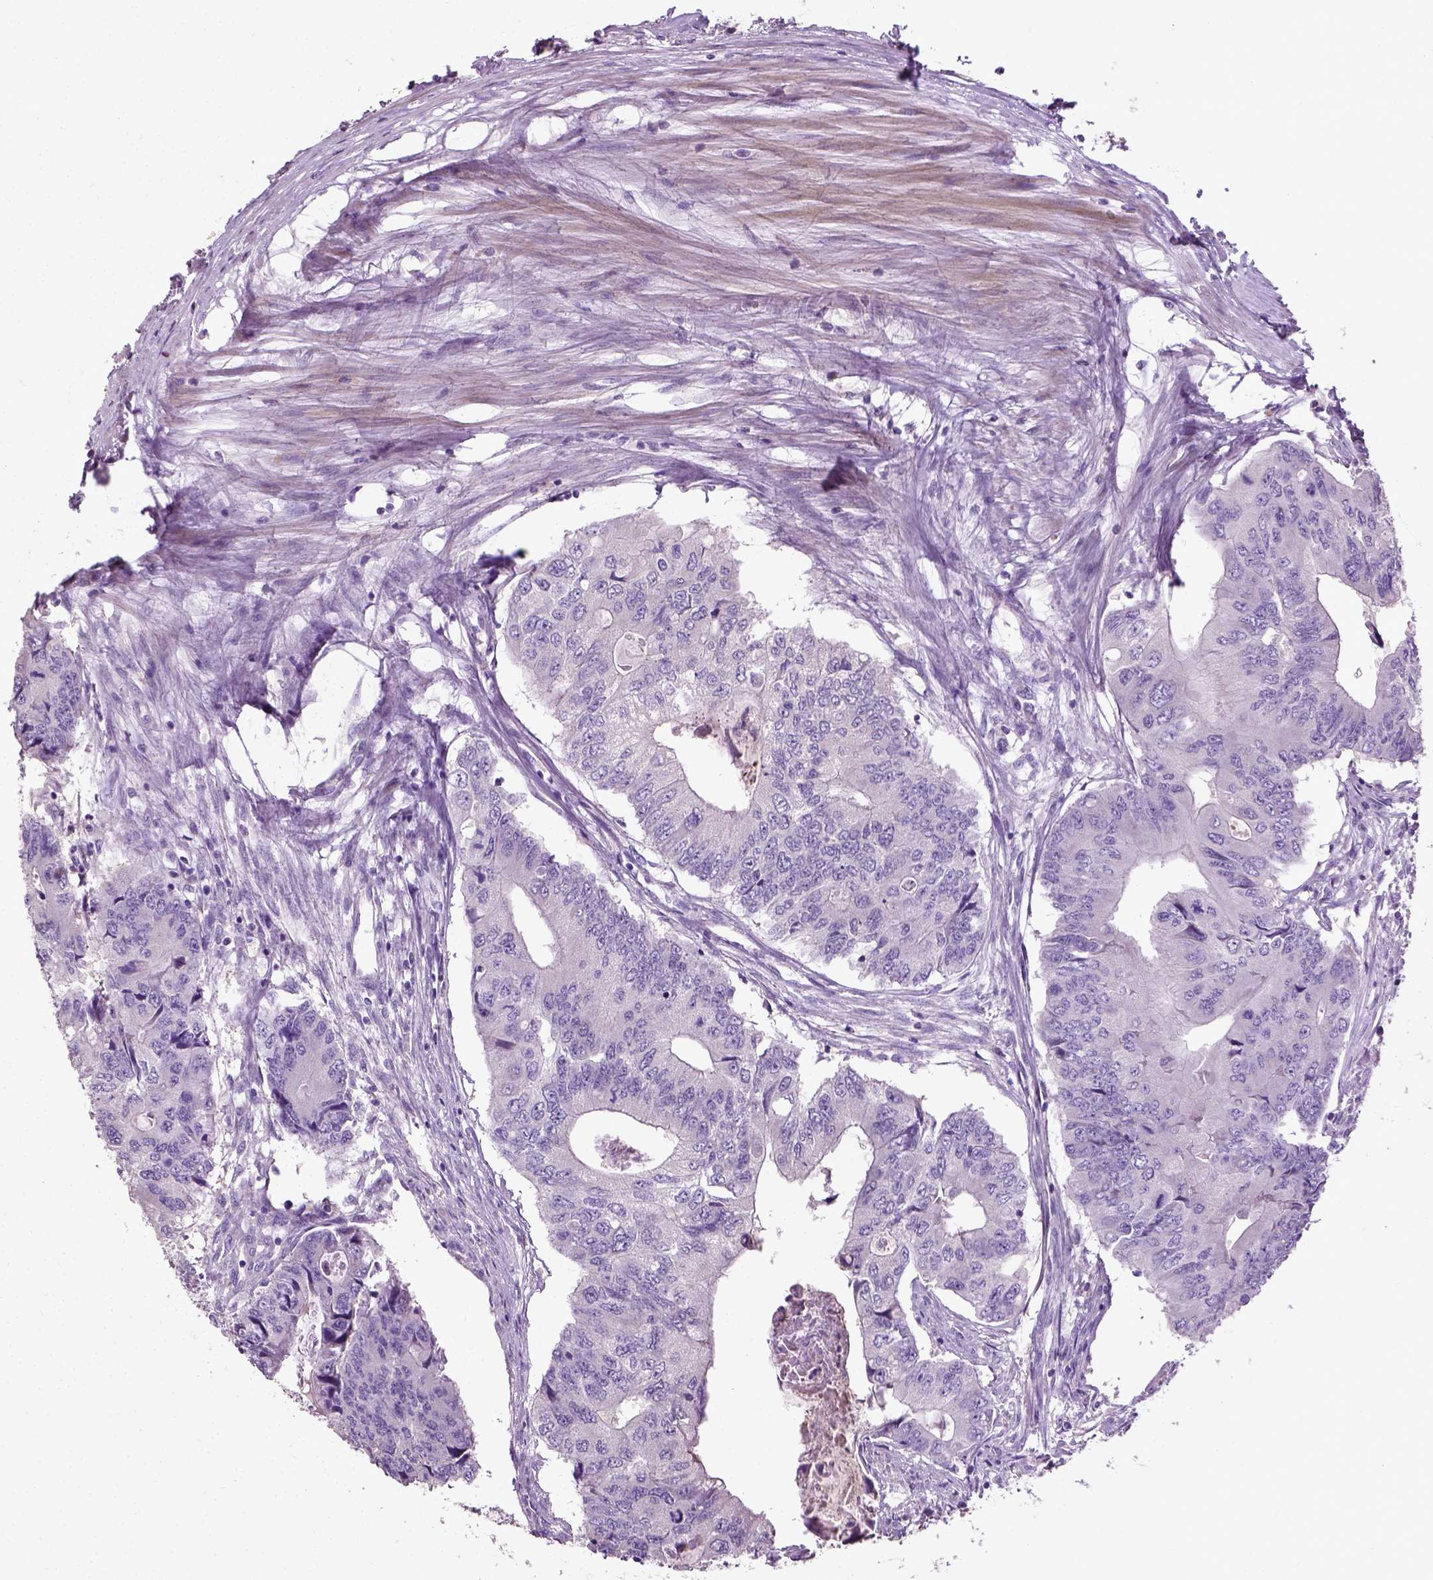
{"staining": {"intensity": "negative", "quantity": "none", "location": "none"}, "tissue": "colorectal cancer", "cell_type": "Tumor cells", "image_type": "cancer", "snomed": [{"axis": "morphology", "description": "Adenocarcinoma, NOS"}, {"axis": "topography", "description": "Colon"}], "caption": "Immunohistochemistry photomicrograph of neoplastic tissue: human colorectal cancer (adenocarcinoma) stained with DAB exhibits no significant protein positivity in tumor cells. The staining was performed using DAB (3,3'-diaminobenzidine) to visualize the protein expression in brown, while the nuclei were stained in blue with hematoxylin (Magnification: 20x).", "gene": "PKP3", "patient": {"sex": "male", "age": 53}}